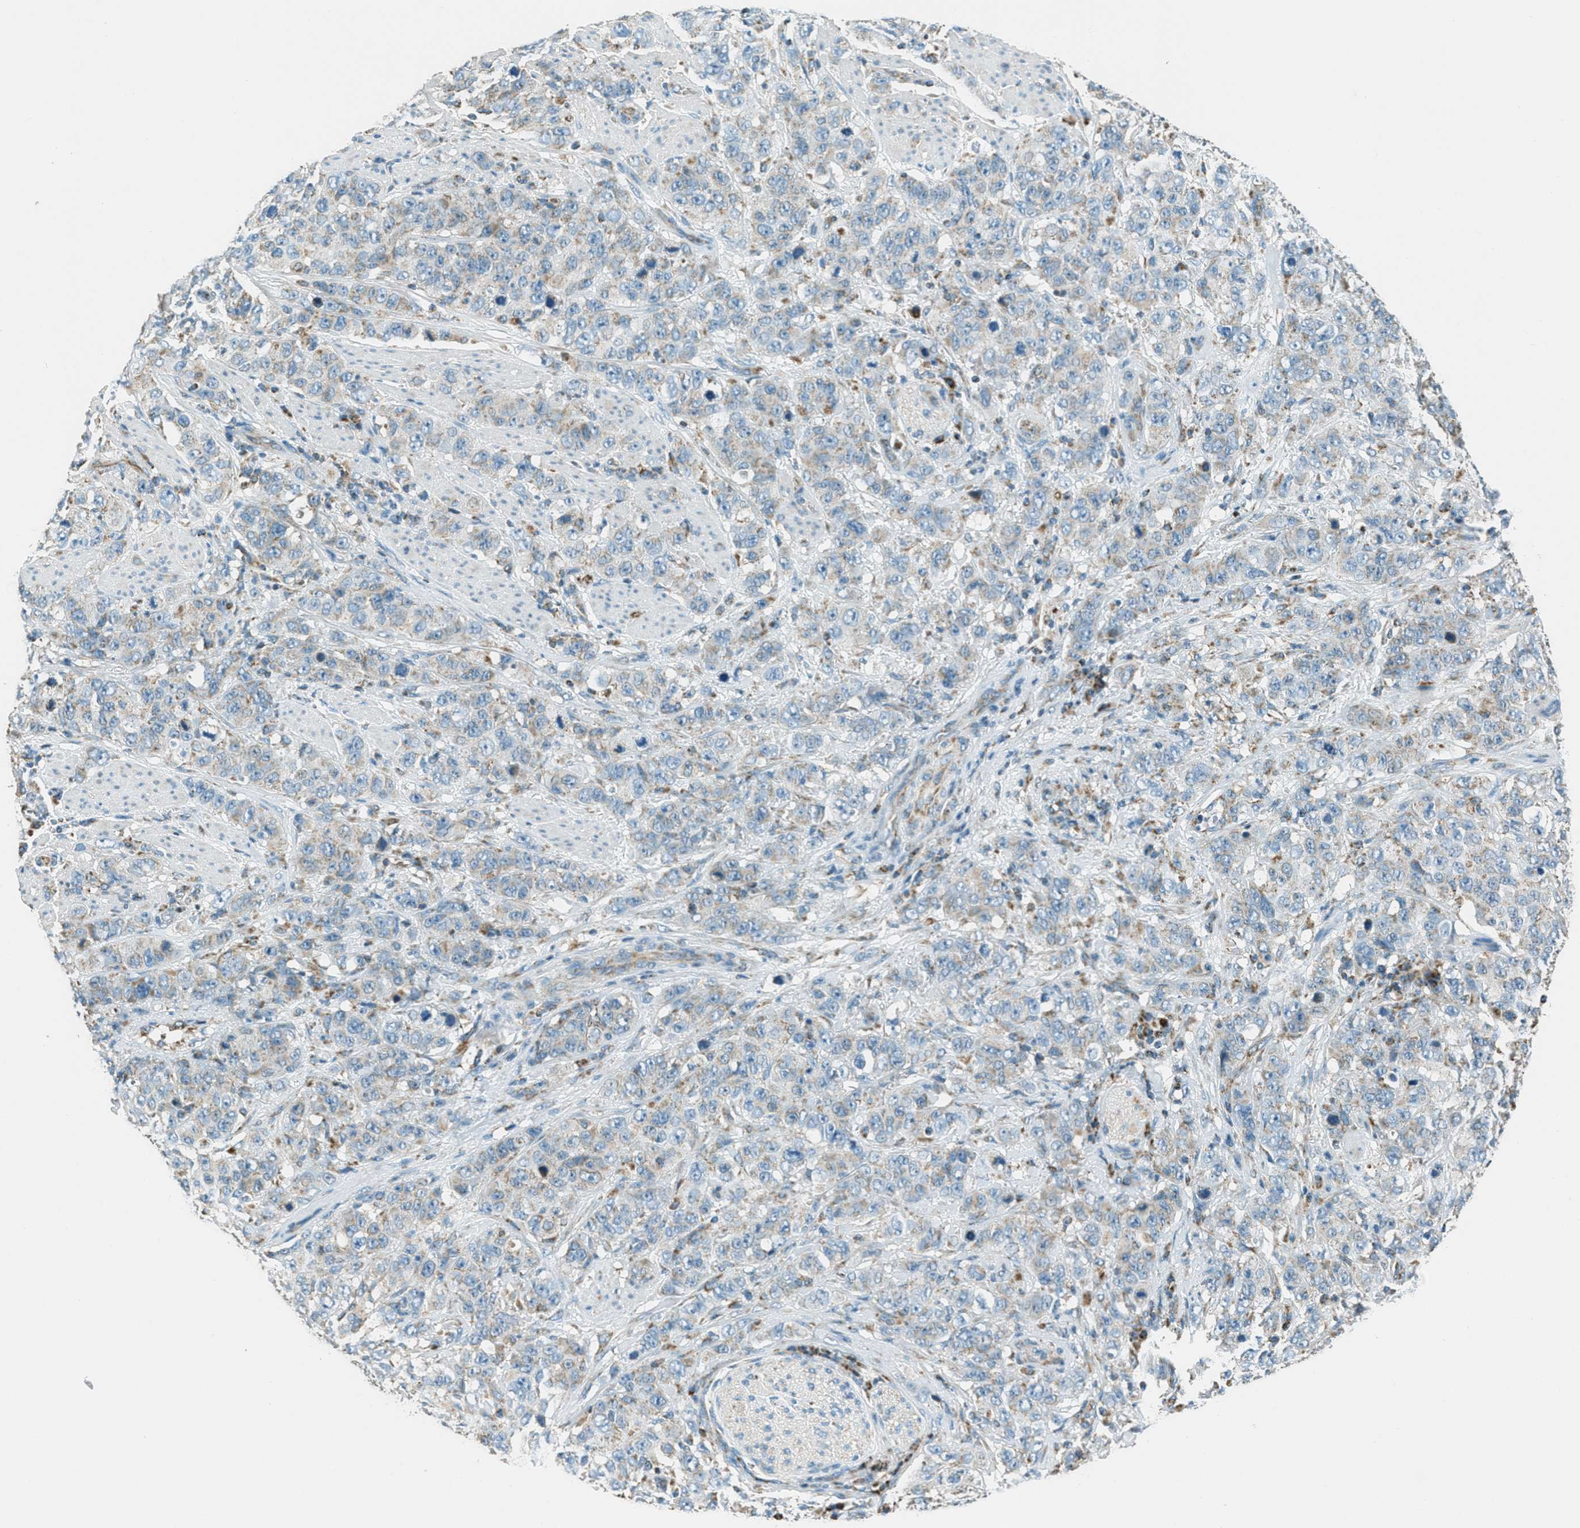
{"staining": {"intensity": "weak", "quantity": "25%-75%", "location": "cytoplasmic/membranous"}, "tissue": "stomach cancer", "cell_type": "Tumor cells", "image_type": "cancer", "snomed": [{"axis": "morphology", "description": "Adenocarcinoma, NOS"}, {"axis": "topography", "description": "Stomach"}], "caption": "An IHC photomicrograph of tumor tissue is shown. Protein staining in brown labels weak cytoplasmic/membranous positivity in stomach cancer (adenocarcinoma) within tumor cells. Immunohistochemistry (ihc) stains the protein of interest in brown and the nuclei are stained blue.", "gene": "CHST15", "patient": {"sex": "male", "age": 48}}